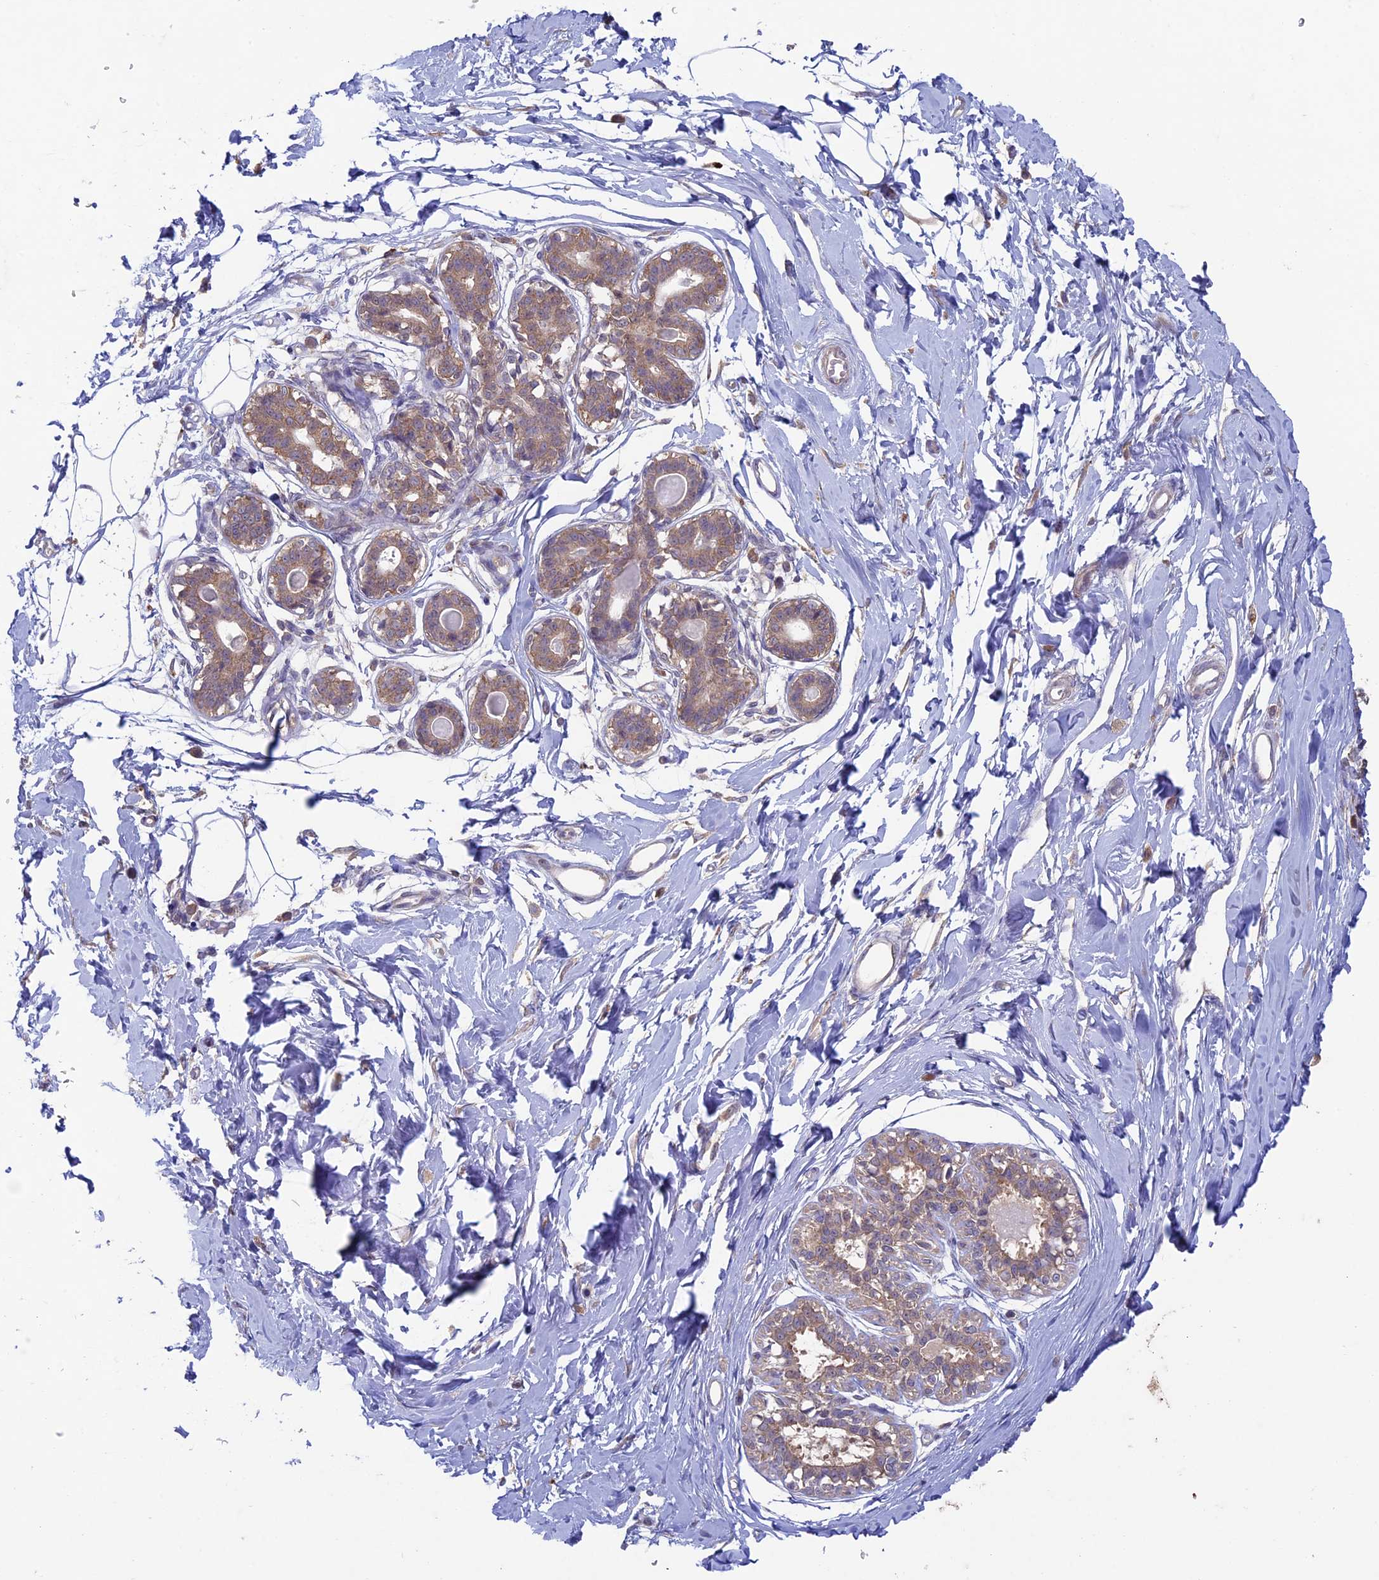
{"staining": {"intensity": "weak", "quantity": "25%-75%", "location": "cytoplasmic/membranous"}, "tissue": "breast", "cell_type": "Adipocytes", "image_type": "normal", "snomed": [{"axis": "morphology", "description": "Normal tissue, NOS"}, {"axis": "topography", "description": "Breast"}], "caption": "Adipocytes demonstrate low levels of weak cytoplasmic/membranous positivity in about 25%-75% of cells in unremarkable human breast.", "gene": "RCCD1", "patient": {"sex": "female", "age": 45}}